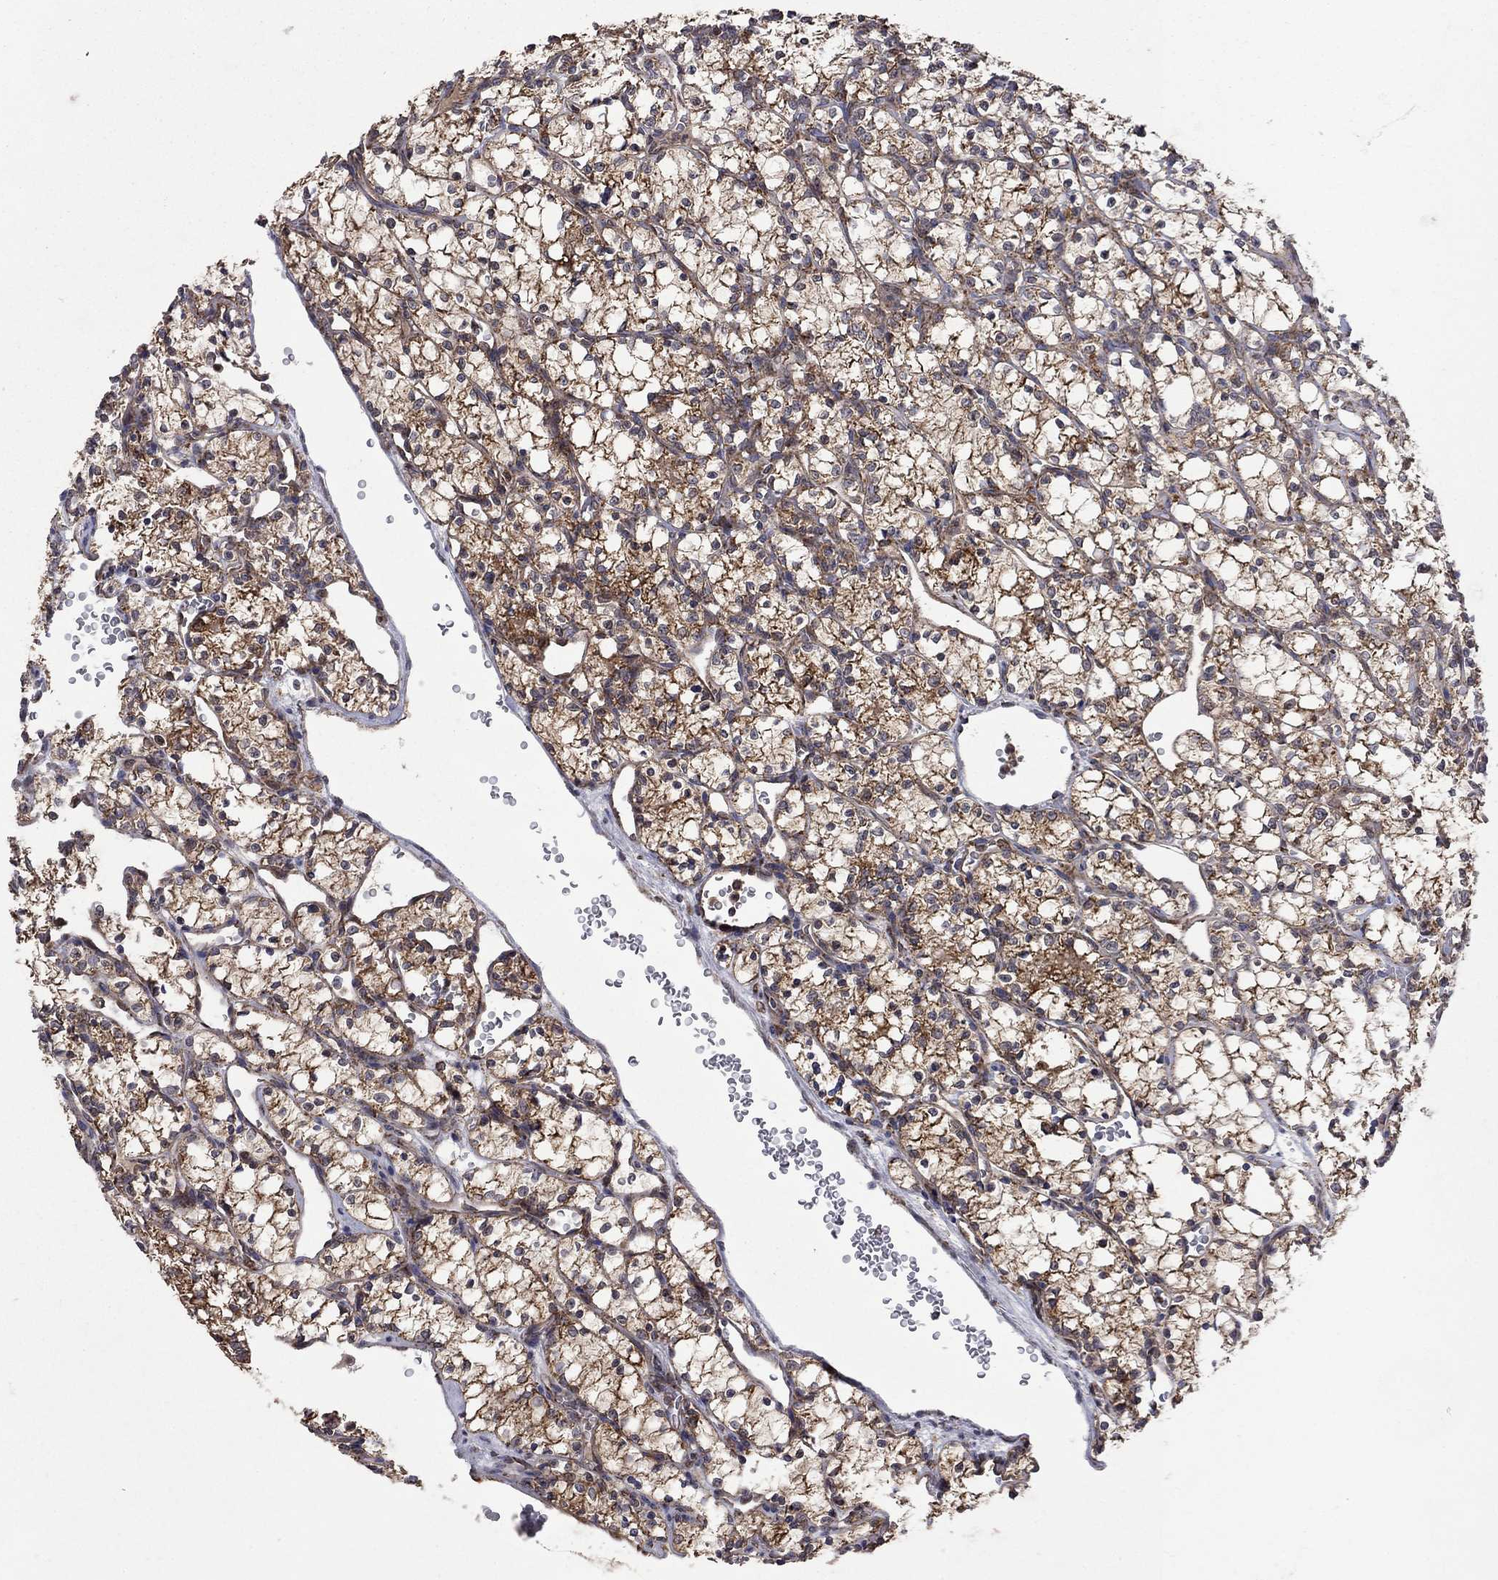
{"staining": {"intensity": "strong", "quantity": "25%-75%", "location": "cytoplasmic/membranous,nuclear"}, "tissue": "renal cancer", "cell_type": "Tumor cells", "image_type": "cancer", "snomed": [{"axis": "morphology", "description": "Adenocarcinoma, NOS"}, {"axis": "topography", "description": "Kidney"}], "caption": "About 25%-75% of tumor cells in human renal cancer (adenocarcinoma) display strong cytoplasmic/membranous and nuclear protein staining as visualized by brown immunohistochemical staining.", "gene": "DPH1", "patient": {"sex": "female", "age": 69}}